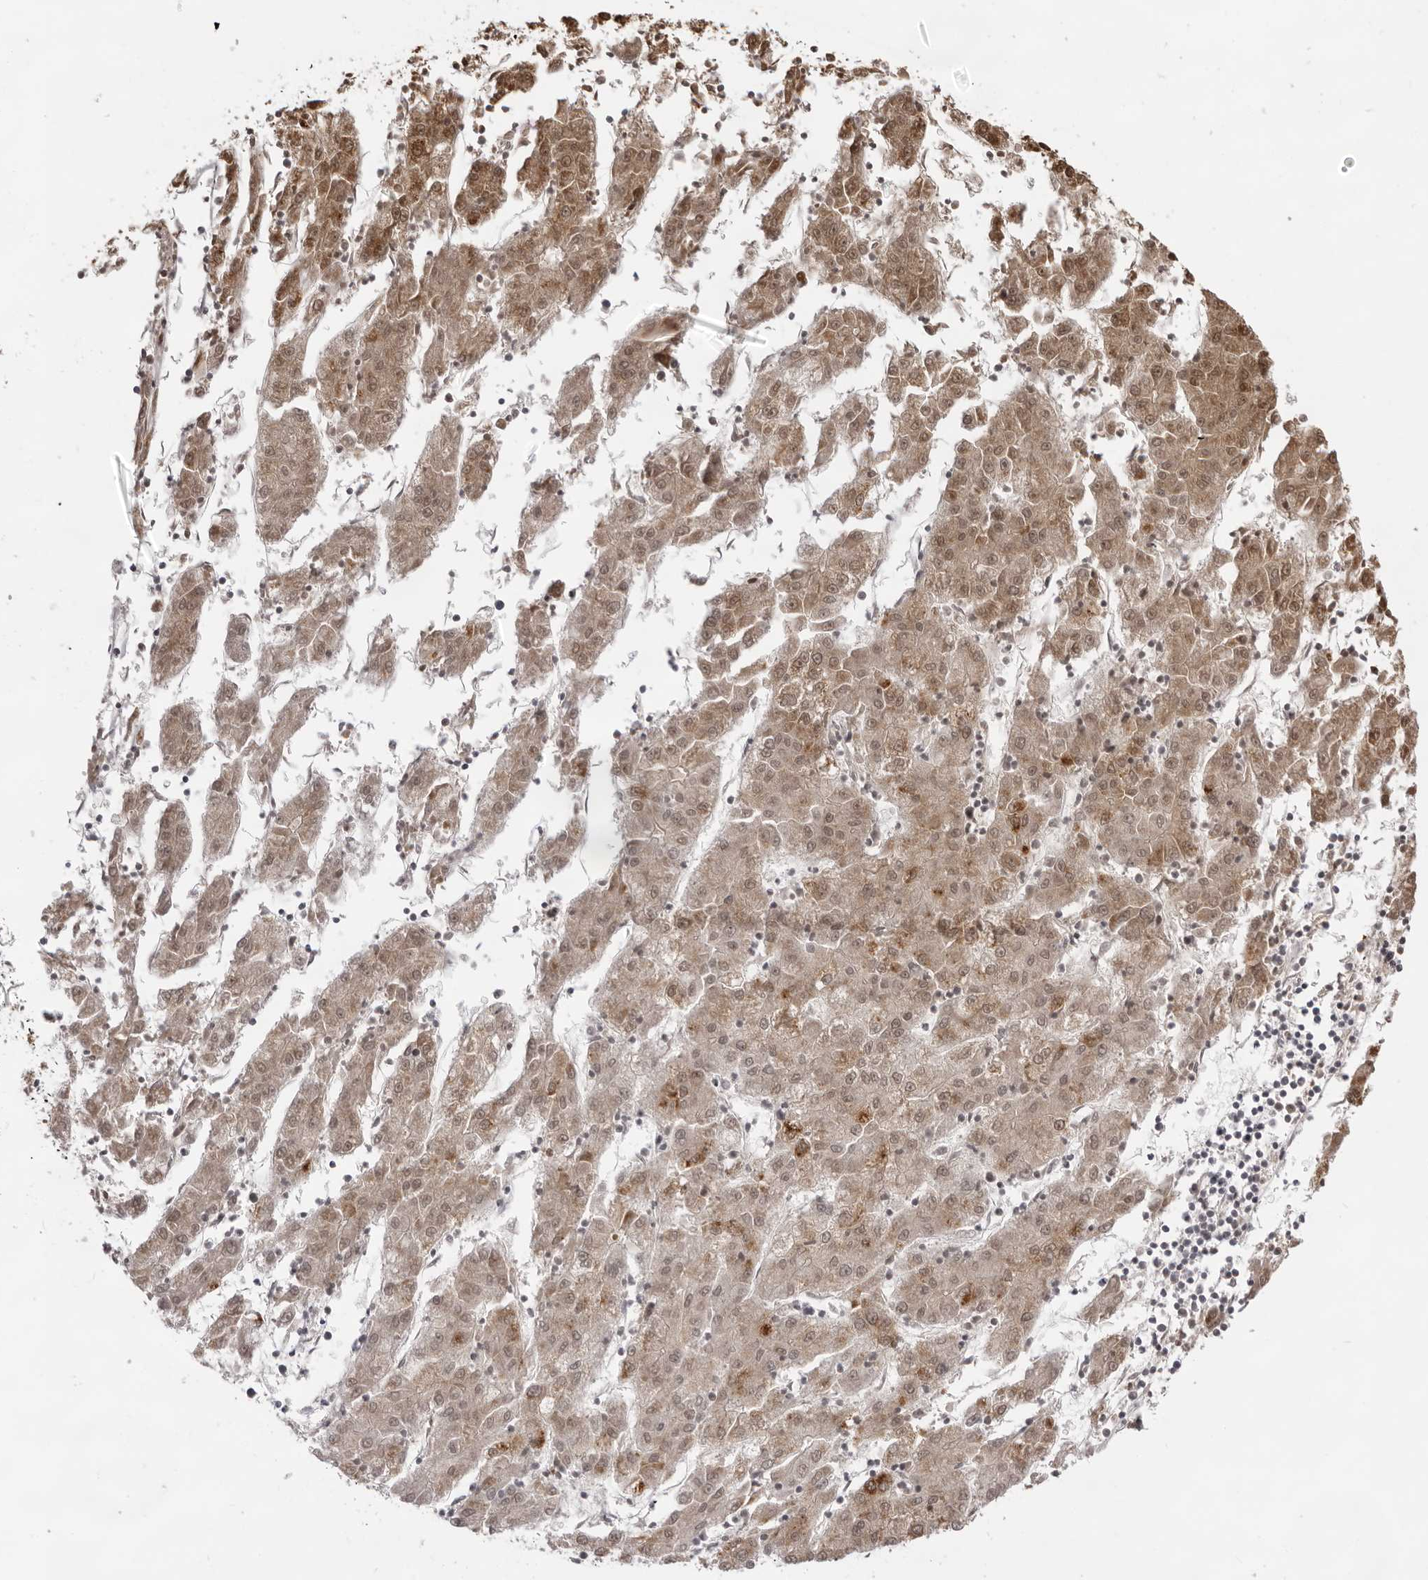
{"staining": {"intensity": "moderate", "quantity": ">75%", "location": "cytoplasmic/membranous"}, "tissue": "liver cancer", "cell_type": "Tumor cells", "image_type": "cancer", "snomed": [{"axis": "morphology", "description": "Carcinoma, Hepatocellular, NOS"}, {"axis": "topography", "description": "Liver"}], "caption": "Hepatocellular carcinoma (liver) stained for a protein (brown) reveals moderate cytoplasmic/membranous positive staining in approximately >75% of tumor cells.", "gene": "ACP6", "patient": {"sex": "male", "age": 72}}